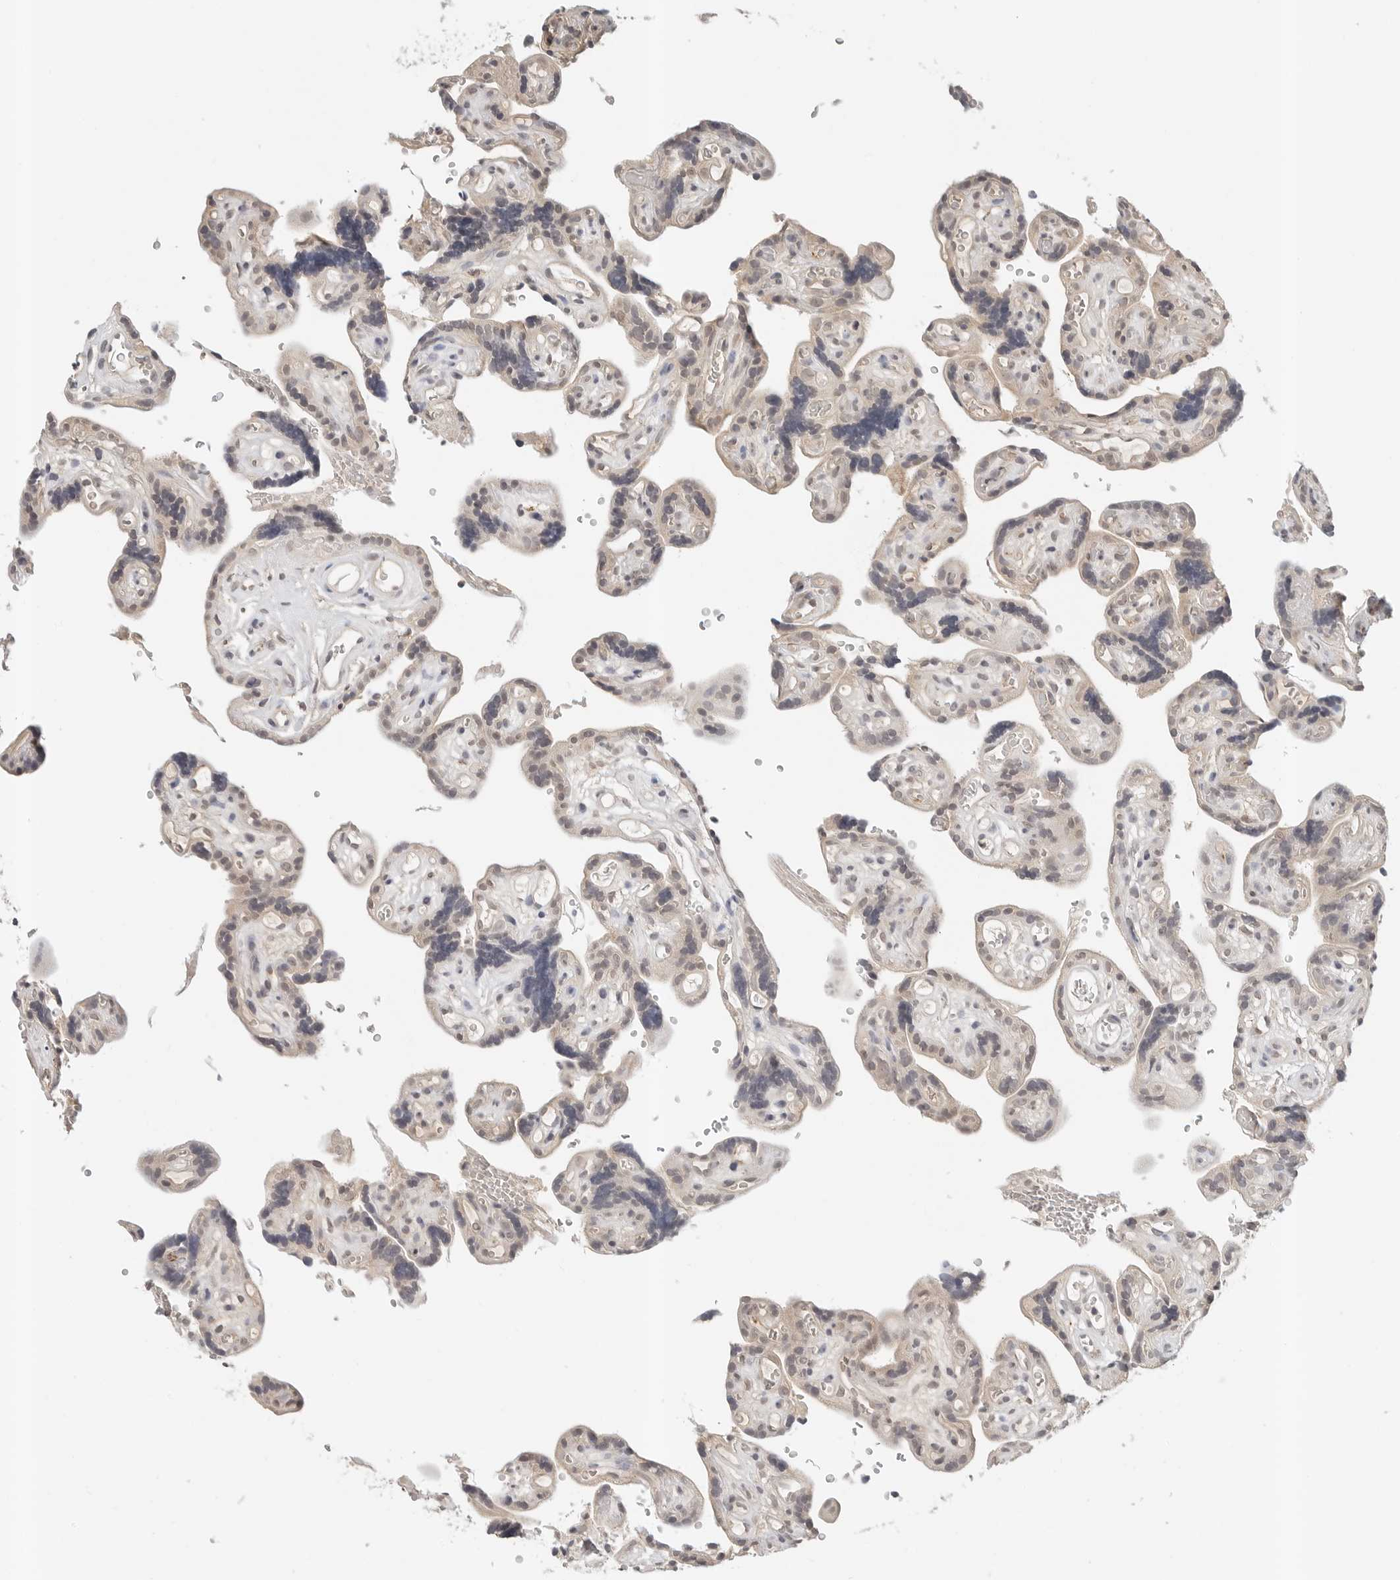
{"staining": {"intensity": "negative", "quantity": "none", "location": "none"}, "tissue": "placenta", "cell_type": "Decidual cells", "image_type": "normal", "snomed": [{"axis": "morphology", "description": "Normal tissue, NOS"}, {"axis": "topography", "description": "Placenta"}], "caption": "Human placenta stained for a protein using immunohistochemistry (IHC) exhibits no expression in decidual cells.", "gene": "IL24", "patient": {"sex": "female", "age": 30}}